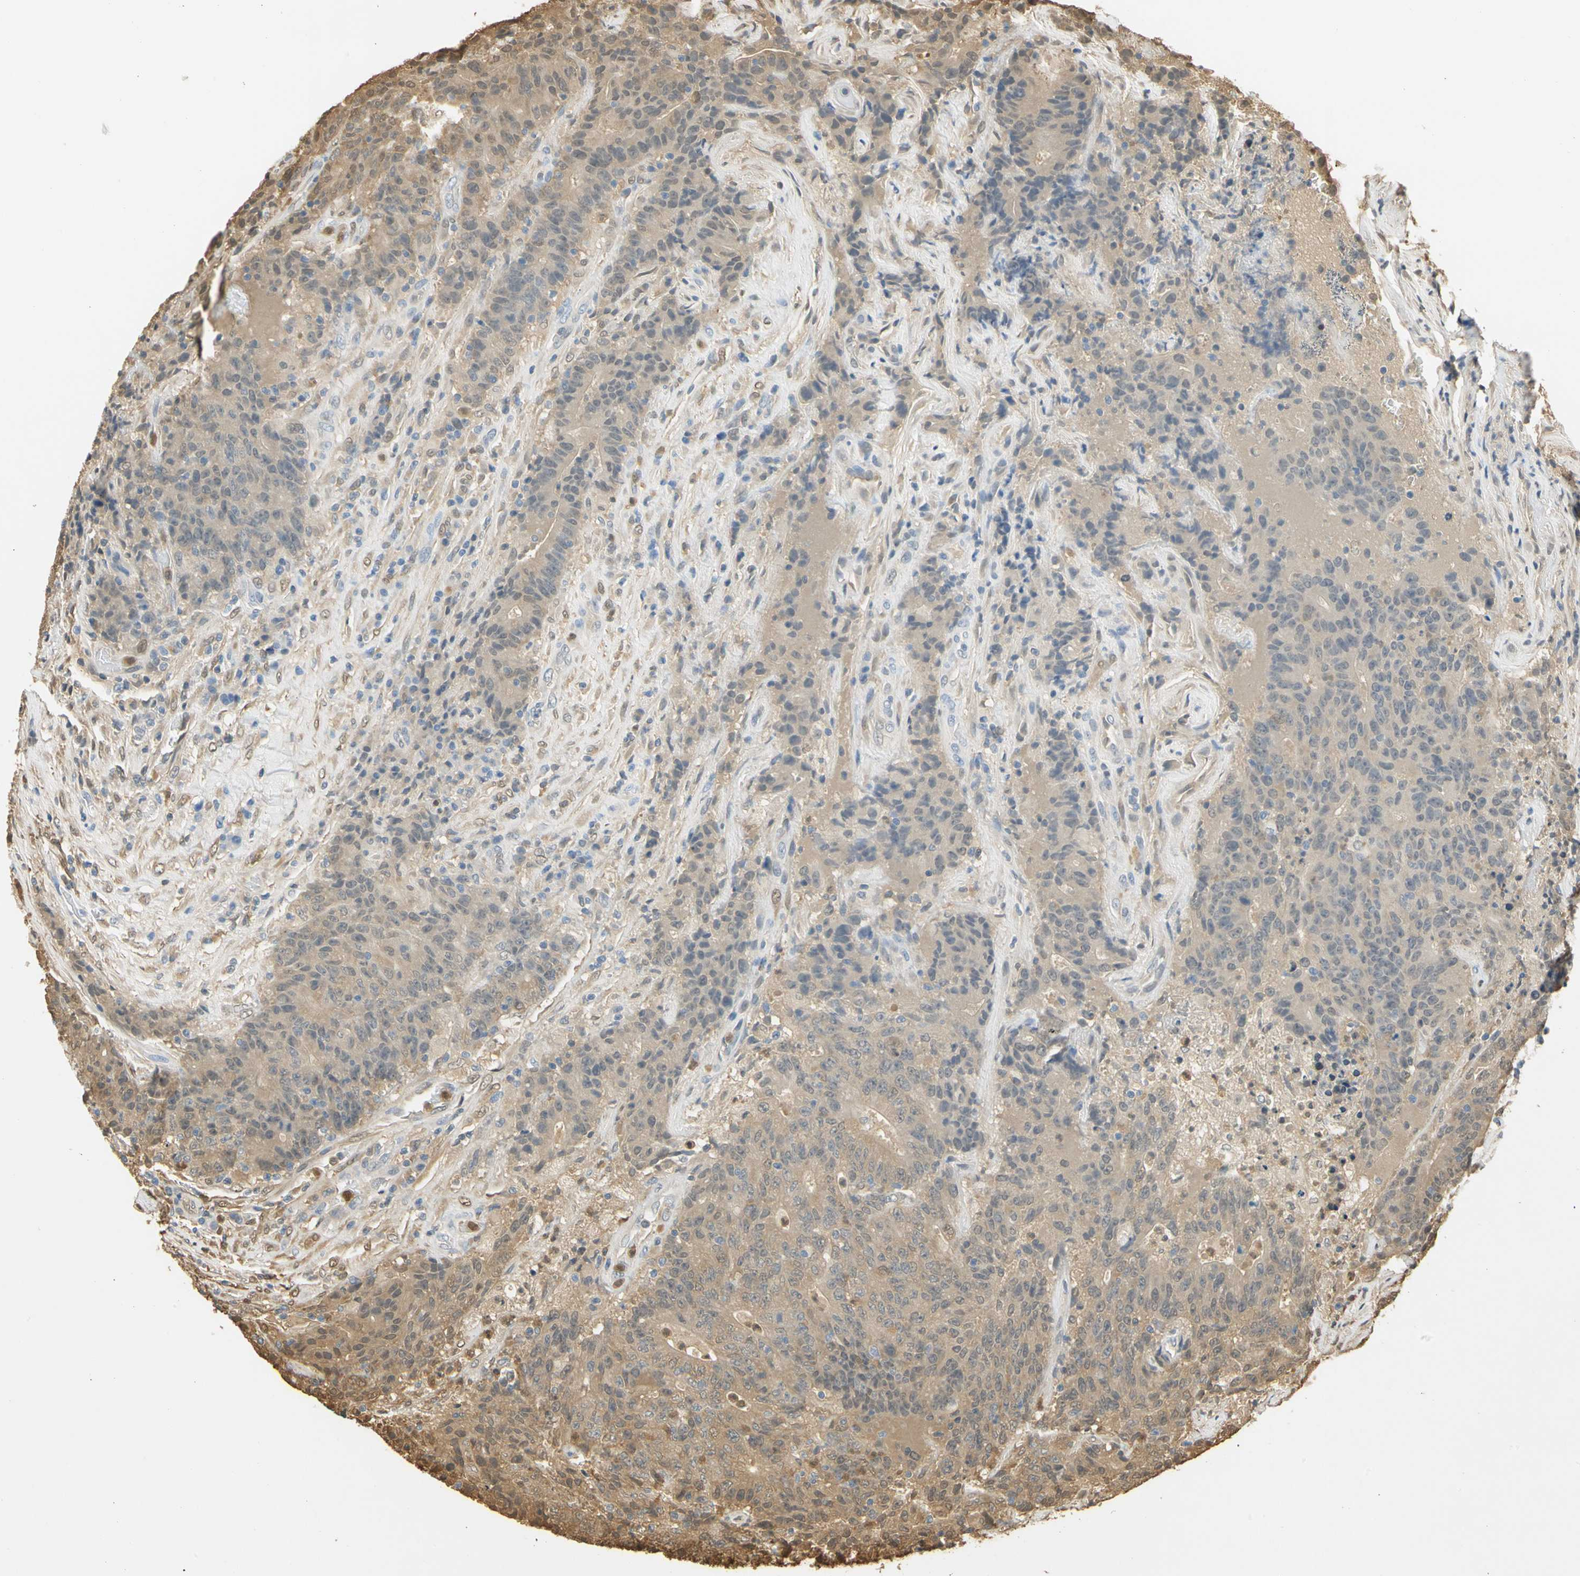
{"staining": {"intensity": "weak", "quantity": ">75%", "location": "cytoplasmic/membranous"}, "tissue": "colorectal cancer", "cell_type": "Tumor cells", "image_type": "cancer", "snomed": [{"axis": "morphology", "description": "Normal tissue, NOS"}, {"axis": "morphology", "description": "Adenocarcinoma, NOS"}, {"axis": "topography", "description": "Colon"}], "caption": "Colorectal cancer (adenocarcinoma) tissue displays weak cytoplasmic/membranous staining in approximately >75% of tumor cells", "gene": "S100A6", "patient": {"sex": "female", "age": 75}}